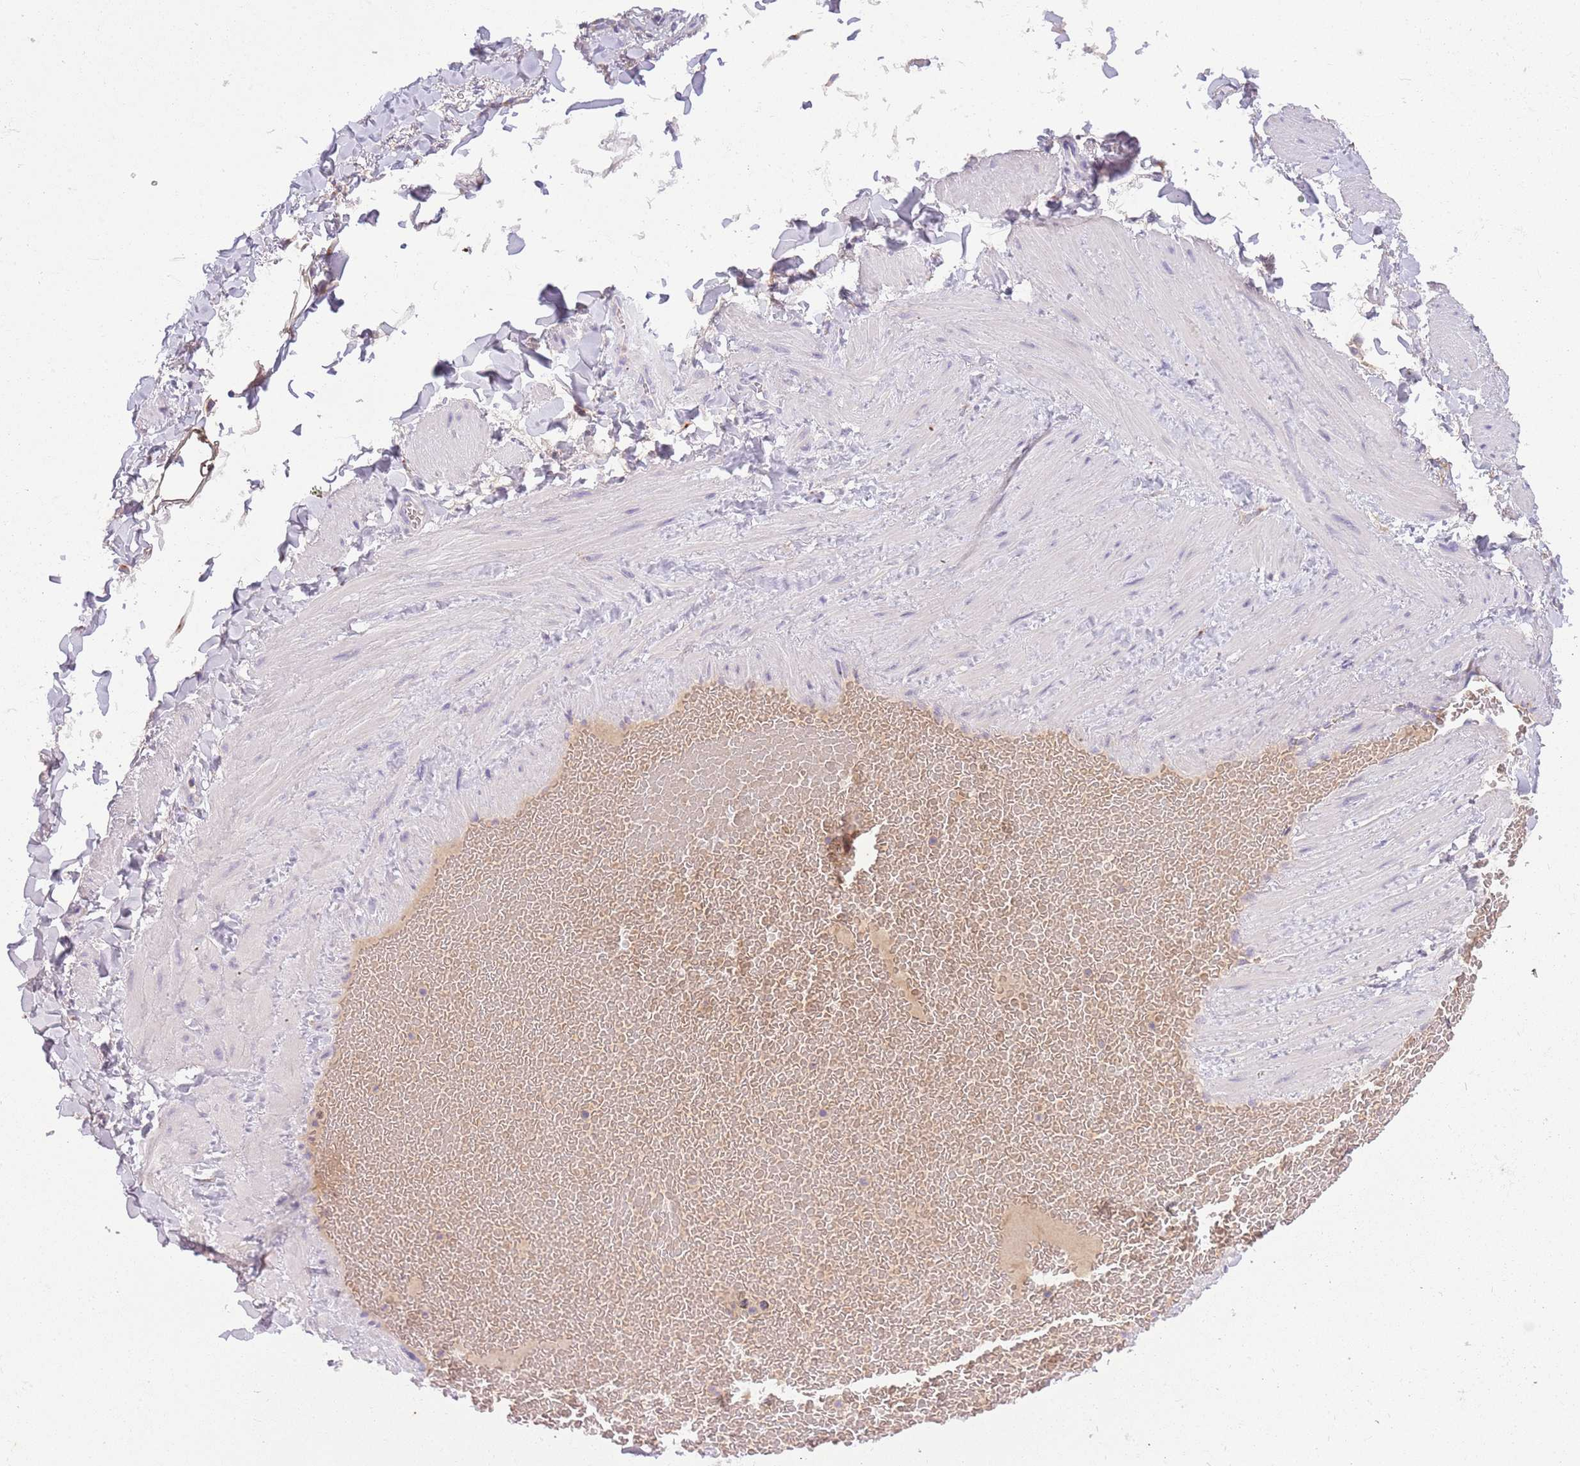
{"staining": {"intensity": "negative", "quantity": "none", "location": "none"}, "tissue": "adipose tissue", "cell_type": "Adipocytes", "image_type": "normal", "snomed": [{"axis": "morphology", "description": "Normal tissue, NOS"}, {"axis": "topography", "description": "Soft tissue"}, {"axis": "topography", "description": "Vascular tissue"}], "caption": "IHC micrograph of unremarkable adipose tissue: adipose tissue stained with DAB reveals no significant protein positivity in adipocytes.", "gene": "CFAP73", "patient": {"sex": "male", "age": 54}}